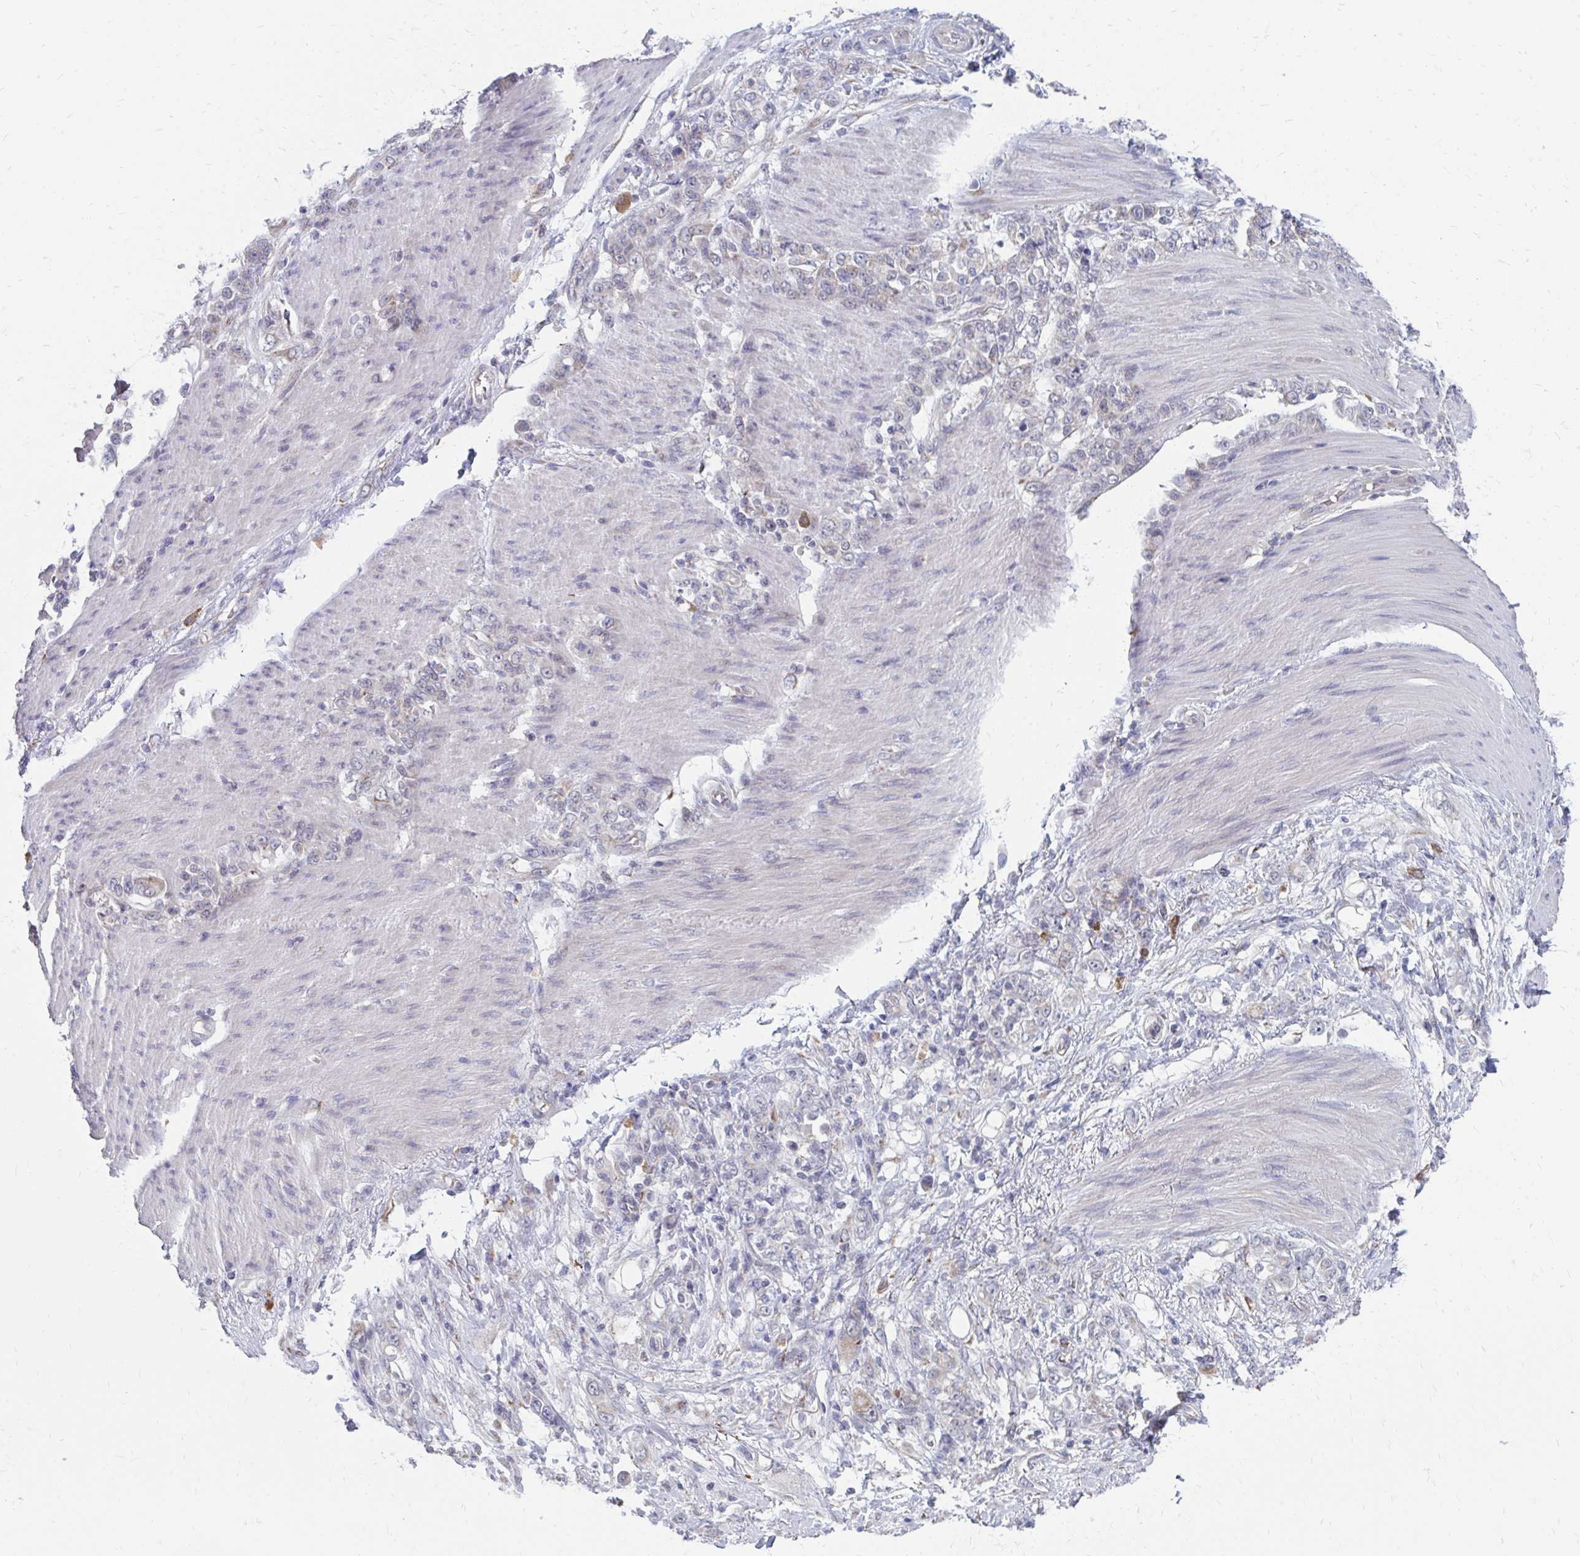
{"staining": {"intensity": "negative", "quantity": "none", "location": "none"}, "tissue": "stomach cancer", "cell_type": "Tumor cells", "image_type": "cancer", "snomed": [{"axis": "morphology", "description": "Adenocarcinoma, NOS"}, {"axis": "topography", "description": "Stomach"}], "caption": "DAB (3,3'-diaminobenzidine) immunohistochemical staining of stomach adenocarcinoma exhibits no significant staining in tumor cells.", "gene": "PABIR3", "patient": {"sex": "female", "age": 79}}